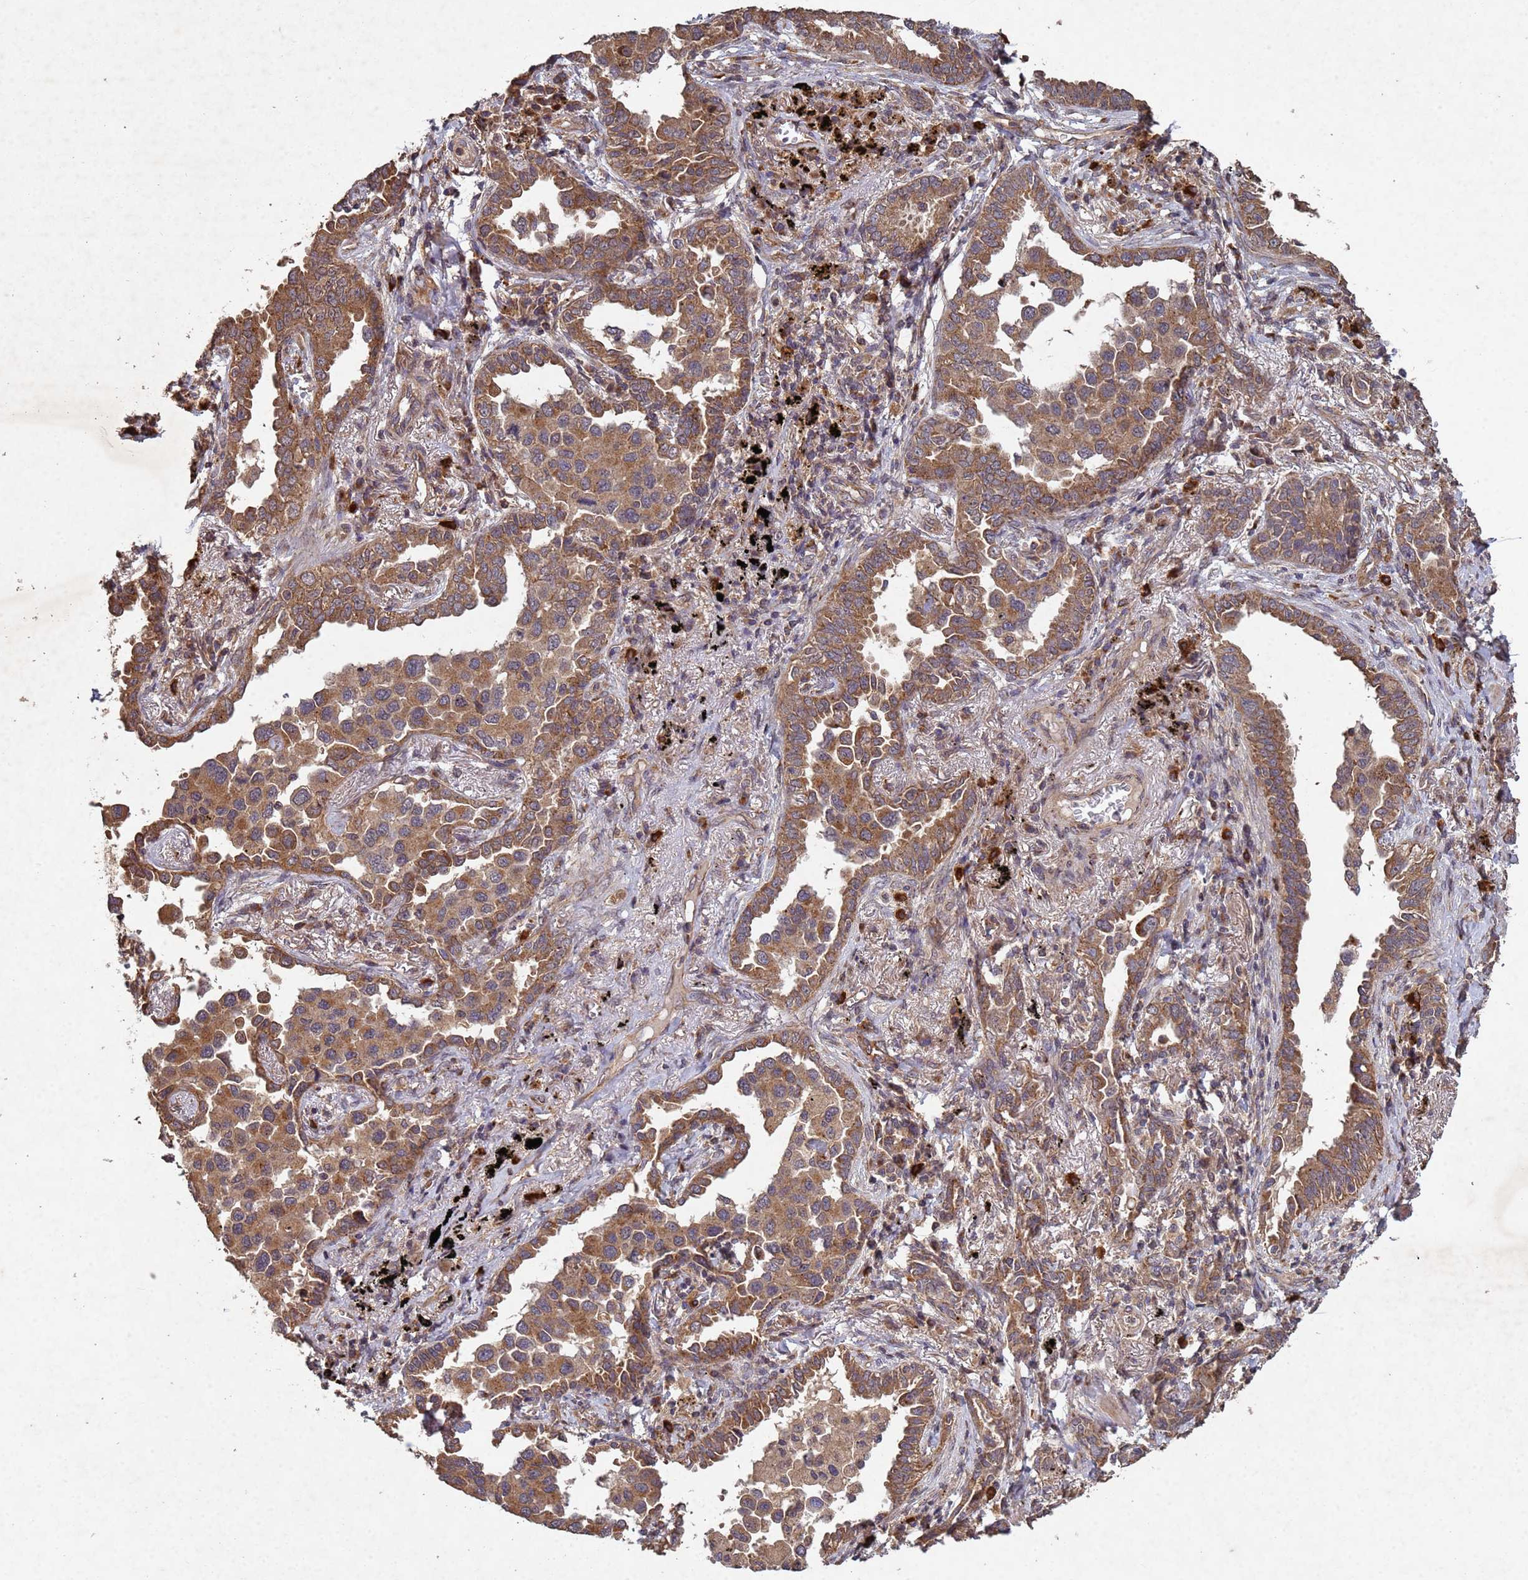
{"staining": {"intensity": "moderate", "quantity": ">75%", "location": "cytoplasmic/membranous"}, "tissue": "lung cancer", "cell_type": "Tumor cells", "image_type": "cancer", "snomed": [{"axis": "morphology", "description": "Adenocarcinoma, NOS"}, {"axis": "topography", "description": "Lung"}], "caption": "IHC micrograph of lung cancer stained for a protein (brown), which displays medium levels of moderate cytoplasmic/membranous staining in approximately >75% of tumor cells.", "gene": "FASTKD1", "patient": {"sex": "male", "age": 67}}